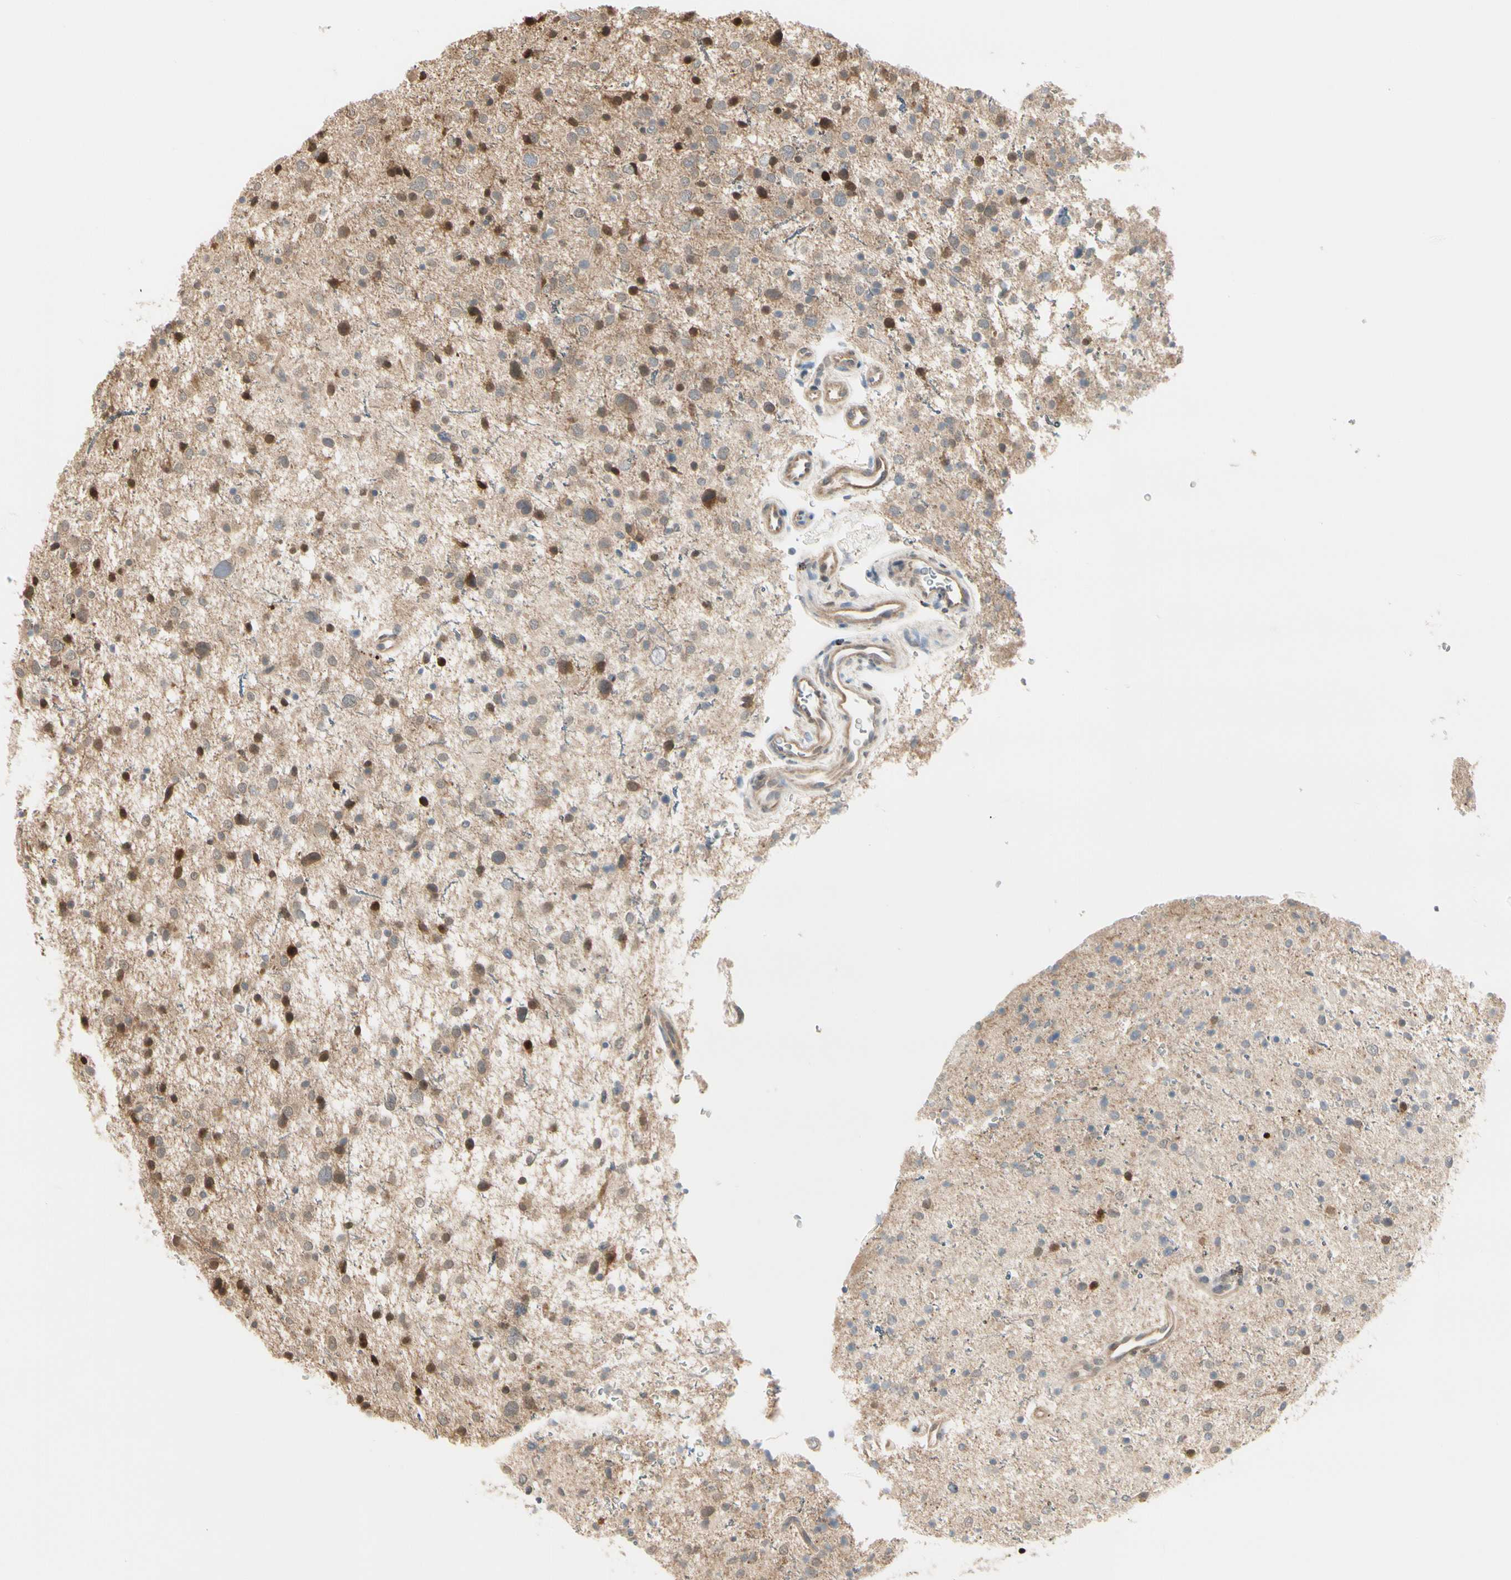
{"staining": {"intensity": "moderate", "quantity": ">75%", "location": "cytoplasmic/membranous,nuclear"}, "tissue": "glioma", "cell_type": "Tumor cells", "image_type": "cancer", "snomed": [{"axis": "morphology", "description": "Glioma, malignant, Low grade"}, {"axis": "topography", "description": "Brain"}], "caption": "The photomicrograph displays a brown stain indicating the presence of a protein in the cytoplasmic/membranous and nuclear of tumor cells in glioma.", "gene": "EVC", "patient": {"sex": "female", "age": 37}}